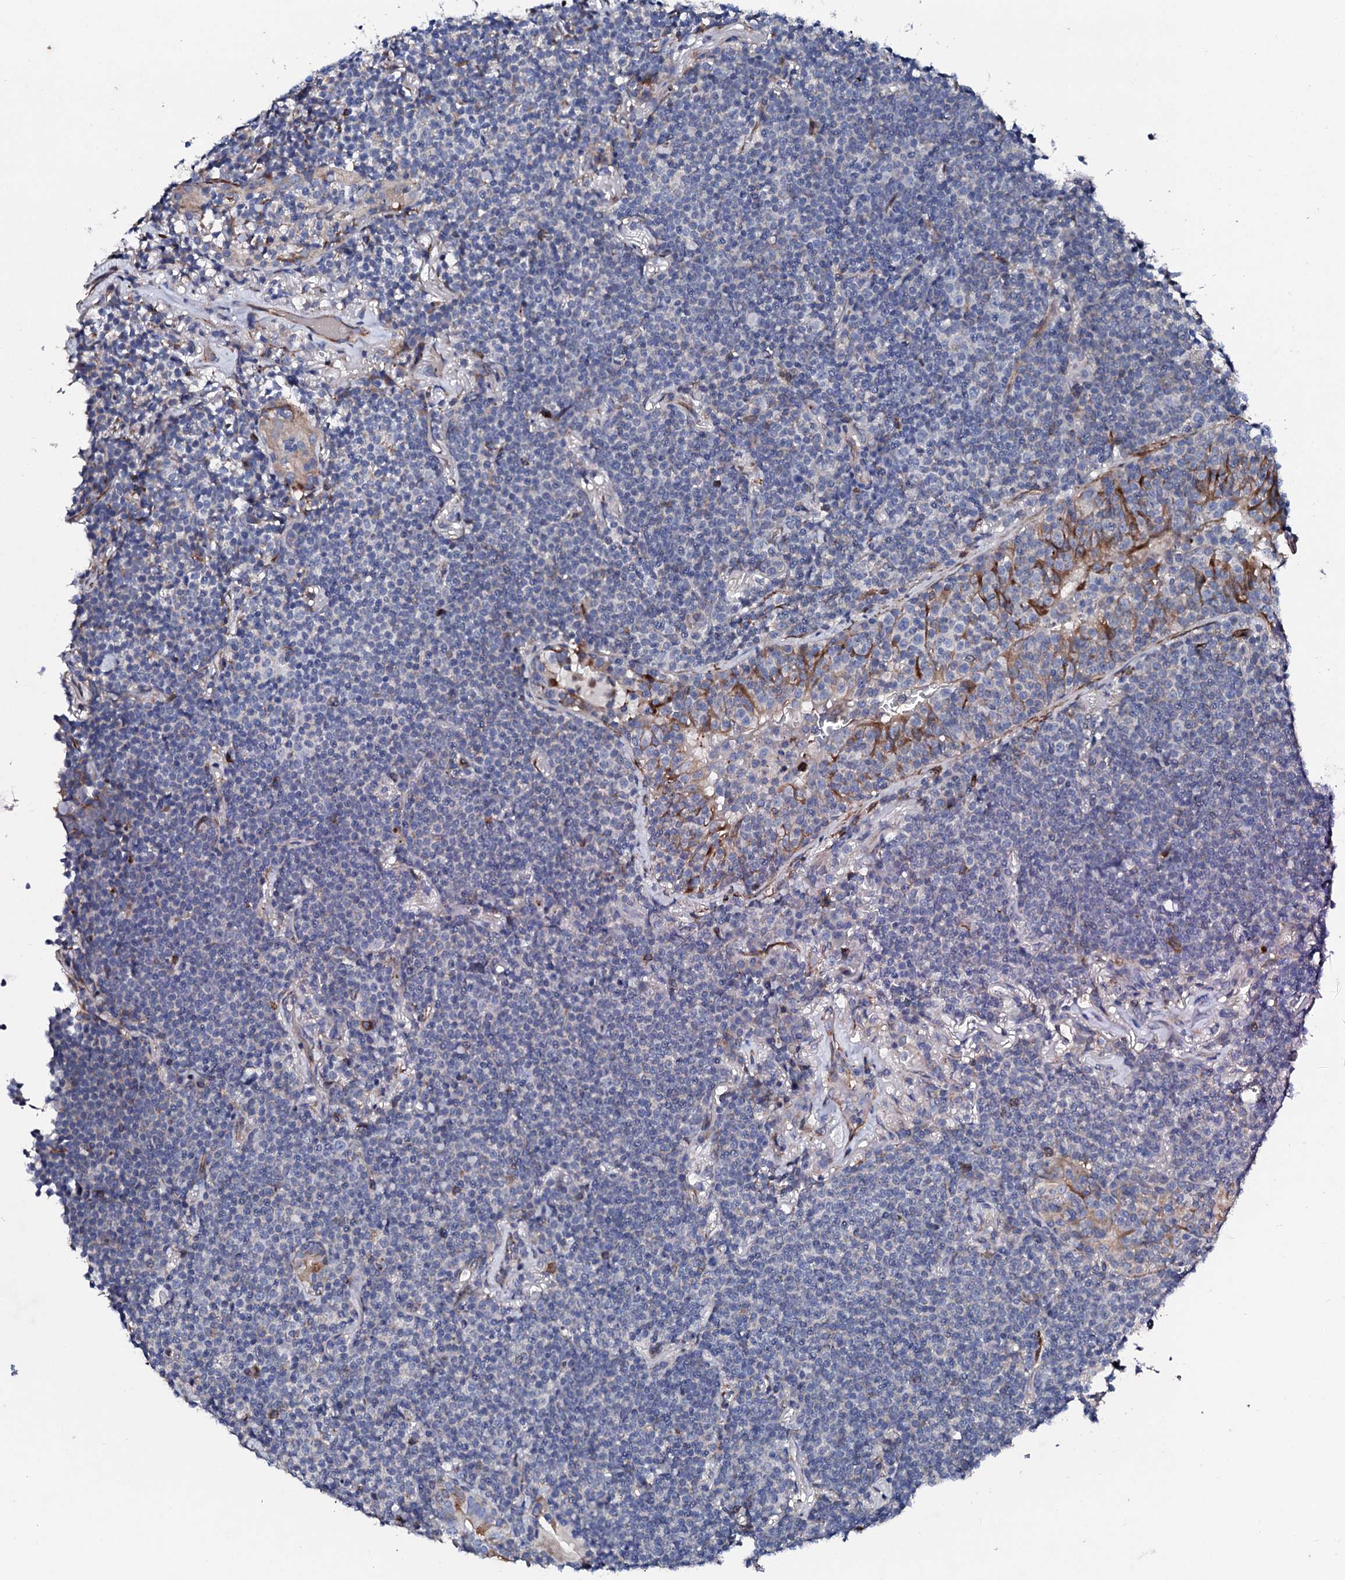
{"staining": {"intensity": "negative", "quantity": "none", "location": "none"}, "tissue": "lymphoma", "cell_type": "Tumor cells", "image_type": "cancer", "snomed": [{"axis": "morphology", "description": "Malignant lymphoma, non-Hodgkin's type, Low grade"}, {"axis": "topography", "description": "Lung"}], "caption": "The micrograph exhibits no staining of tumor cells in lymphoma.", "gene": "DBX1", "patient": {"sex": "female", "age": 71}}